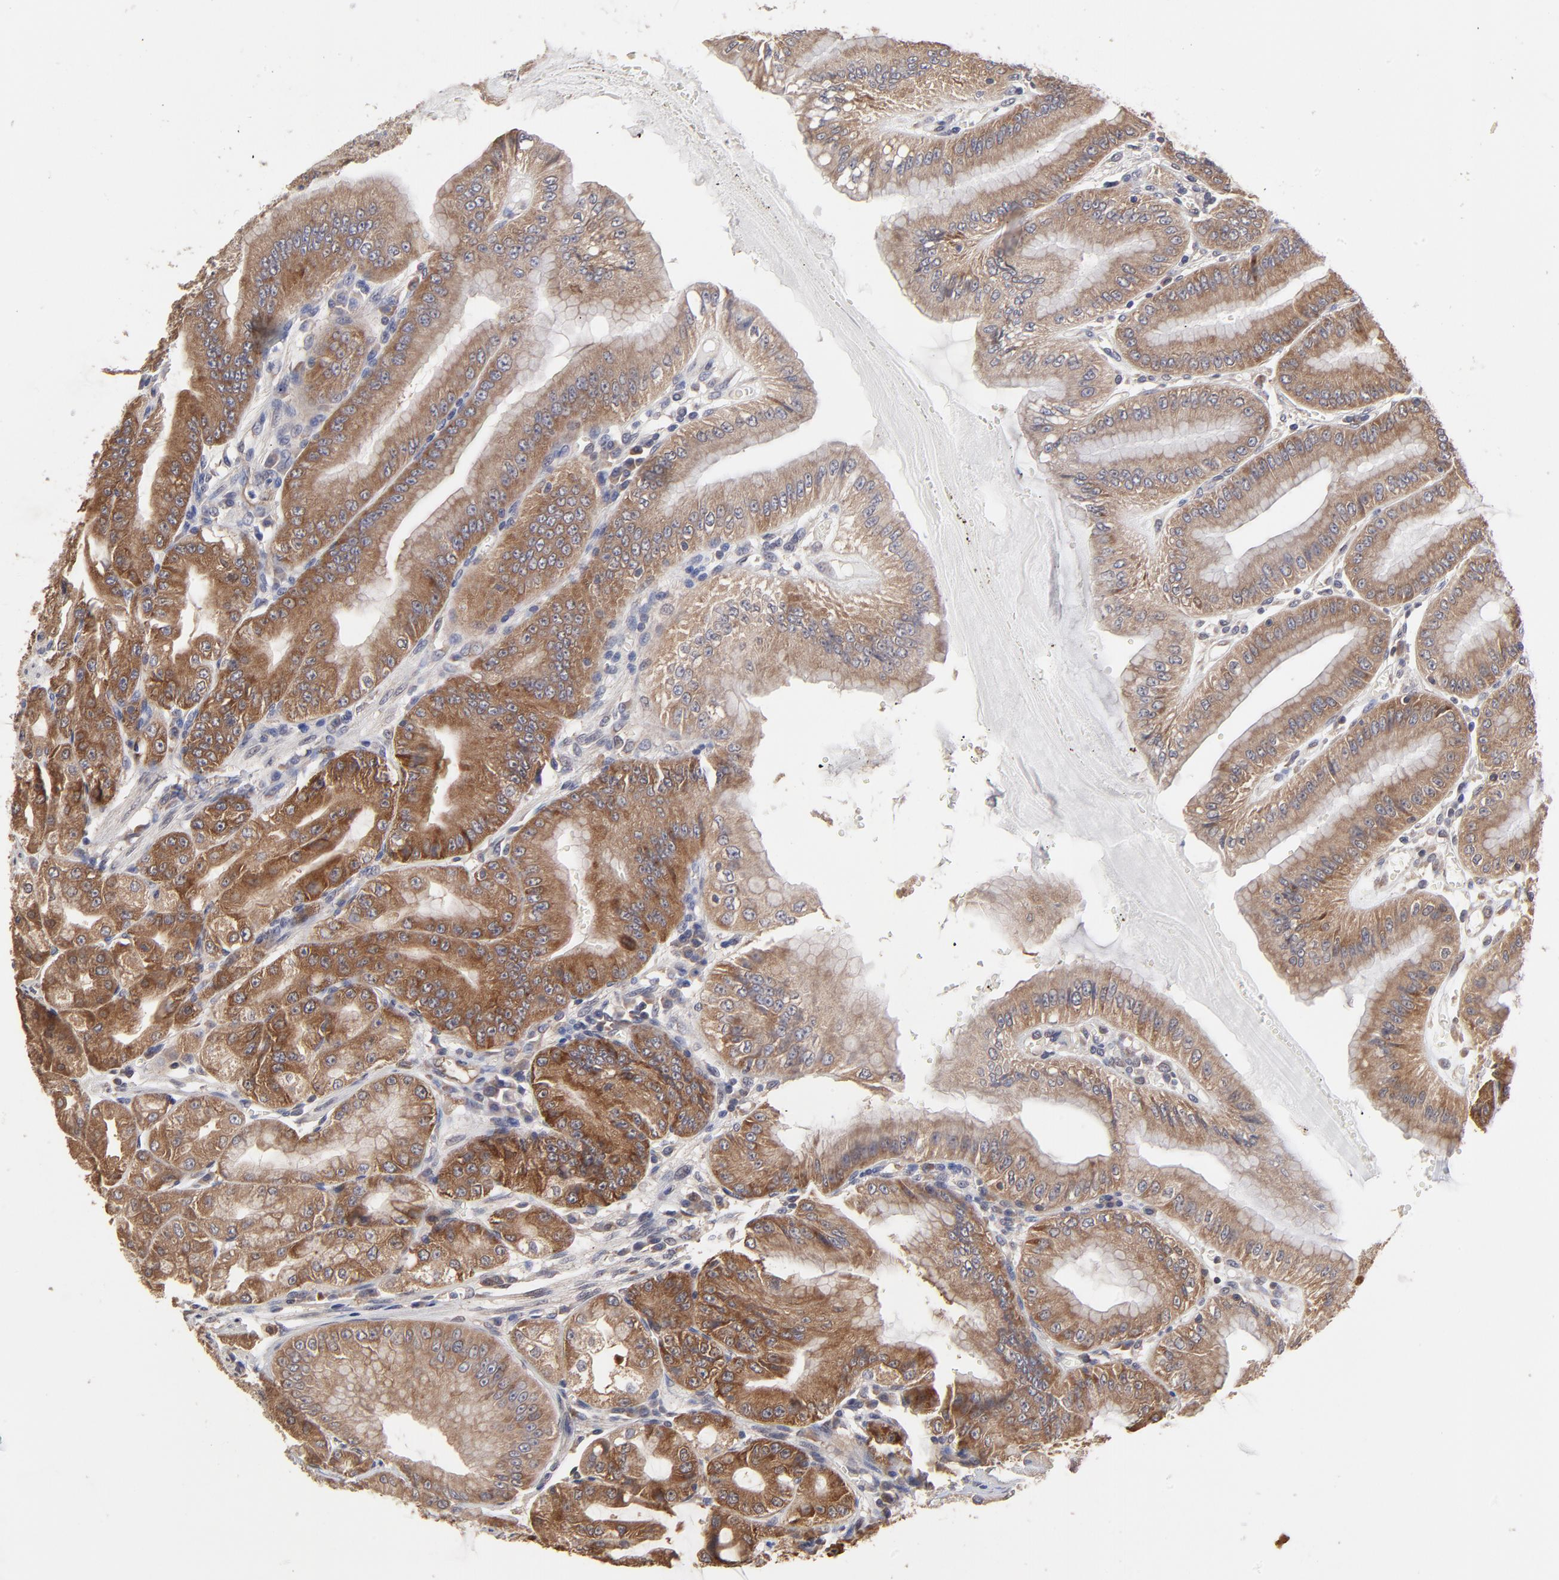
{"staining": {"intensity": "strong", "quantity": "25%-75%", "location": "cytoplasmic/membranous"}, "tissue": "stomach", "cell_type": "Glandular cells", "image_type": "normal", "snomed": [{"axis": "morphology", "description": "Normal tissue, NOS"}, {"axis": "topography", "description": "Stomach, lower"}], "caption": "Brown immunohistochemical staining in benign human stomach reveals strong cytoplasmic/membranous expression in about 25%-75% of glandular cells. The staining is performed using DAB brown chromogen to label protein expression. The nuclei are counter-stained blue using hematoxylin.", "gene": "CCT2", "patient": {"sex": "male", "age": 71}}